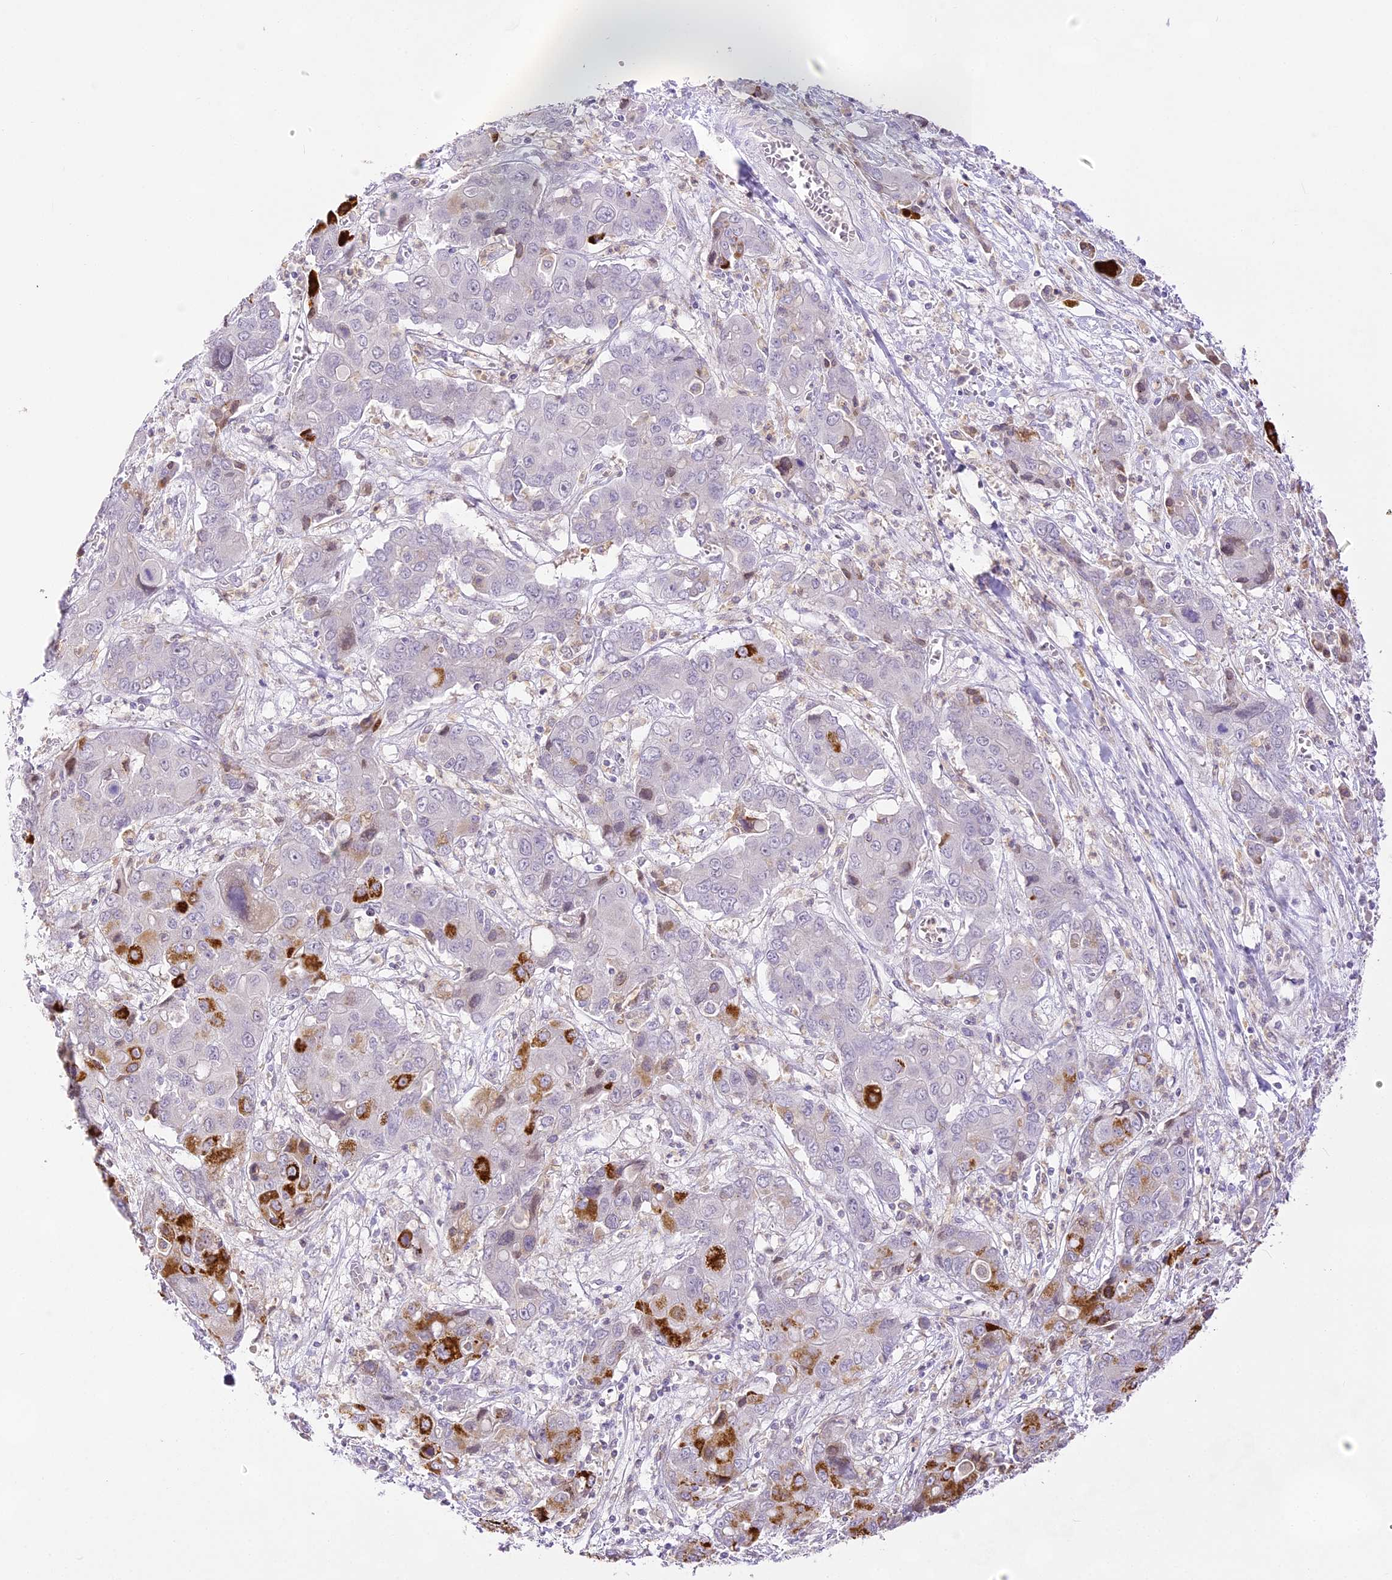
{"staining": {"intensity": "strong", "quantity": "25%-75%", "location": "cytoplasmic/membranous"}, "tissue": "liver cancer", "cell_type": "Tumor cells", "image_type": "cancer", "snomed": [{"axis": "morphology", "description": "Cholangiocarcinoma"}, {"axis": "topography", "description": "Liver"}], "caption": "Immunohistochemical staining of cholangiocarcinoma (liver) exhibits high levels of strong cytoplasmic/membranous expression in approximately 25%-75% of tumor cells.", "gene": "CCDC30", "patient": {"sex": "male", "age": 67}}